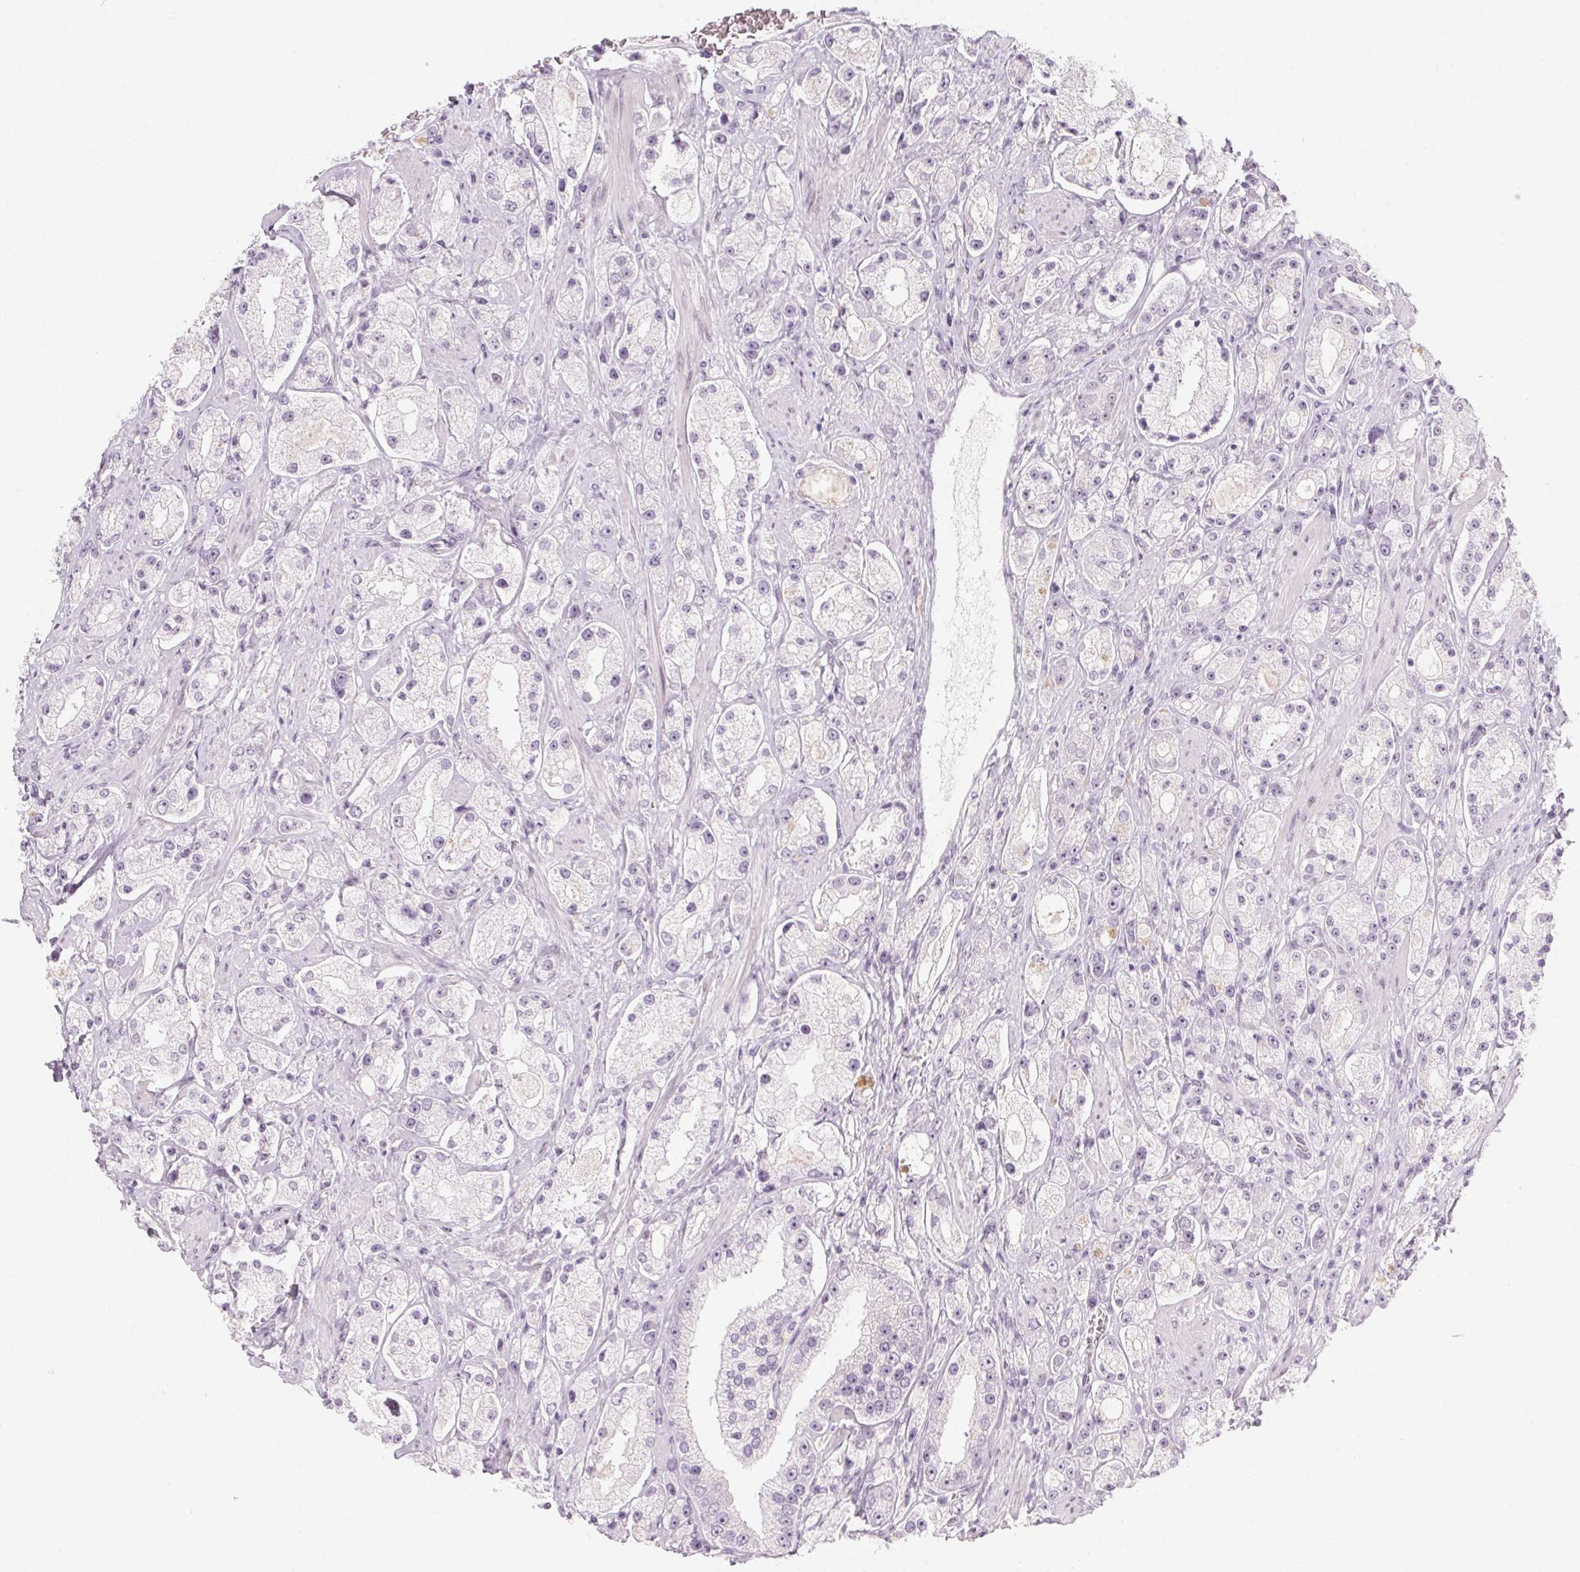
{"staining": {"intensity": "negative", "quantity": "none", "location": "none"}, "tissue": "prostate cancer", "cell_type": "Tumor cells", "image_type": "cancer", "snomed": [{"axis": "morphology", "description": "Adenocarcinoma, High grade"}, {"axis": "topography", "description": "Prostate"}], "caption": "Prostate cancer stained for a protein using IHC shows no expression tumor cells.", "gene": "KCNQ2", "patient": {"sex": "male", "age": 67}}